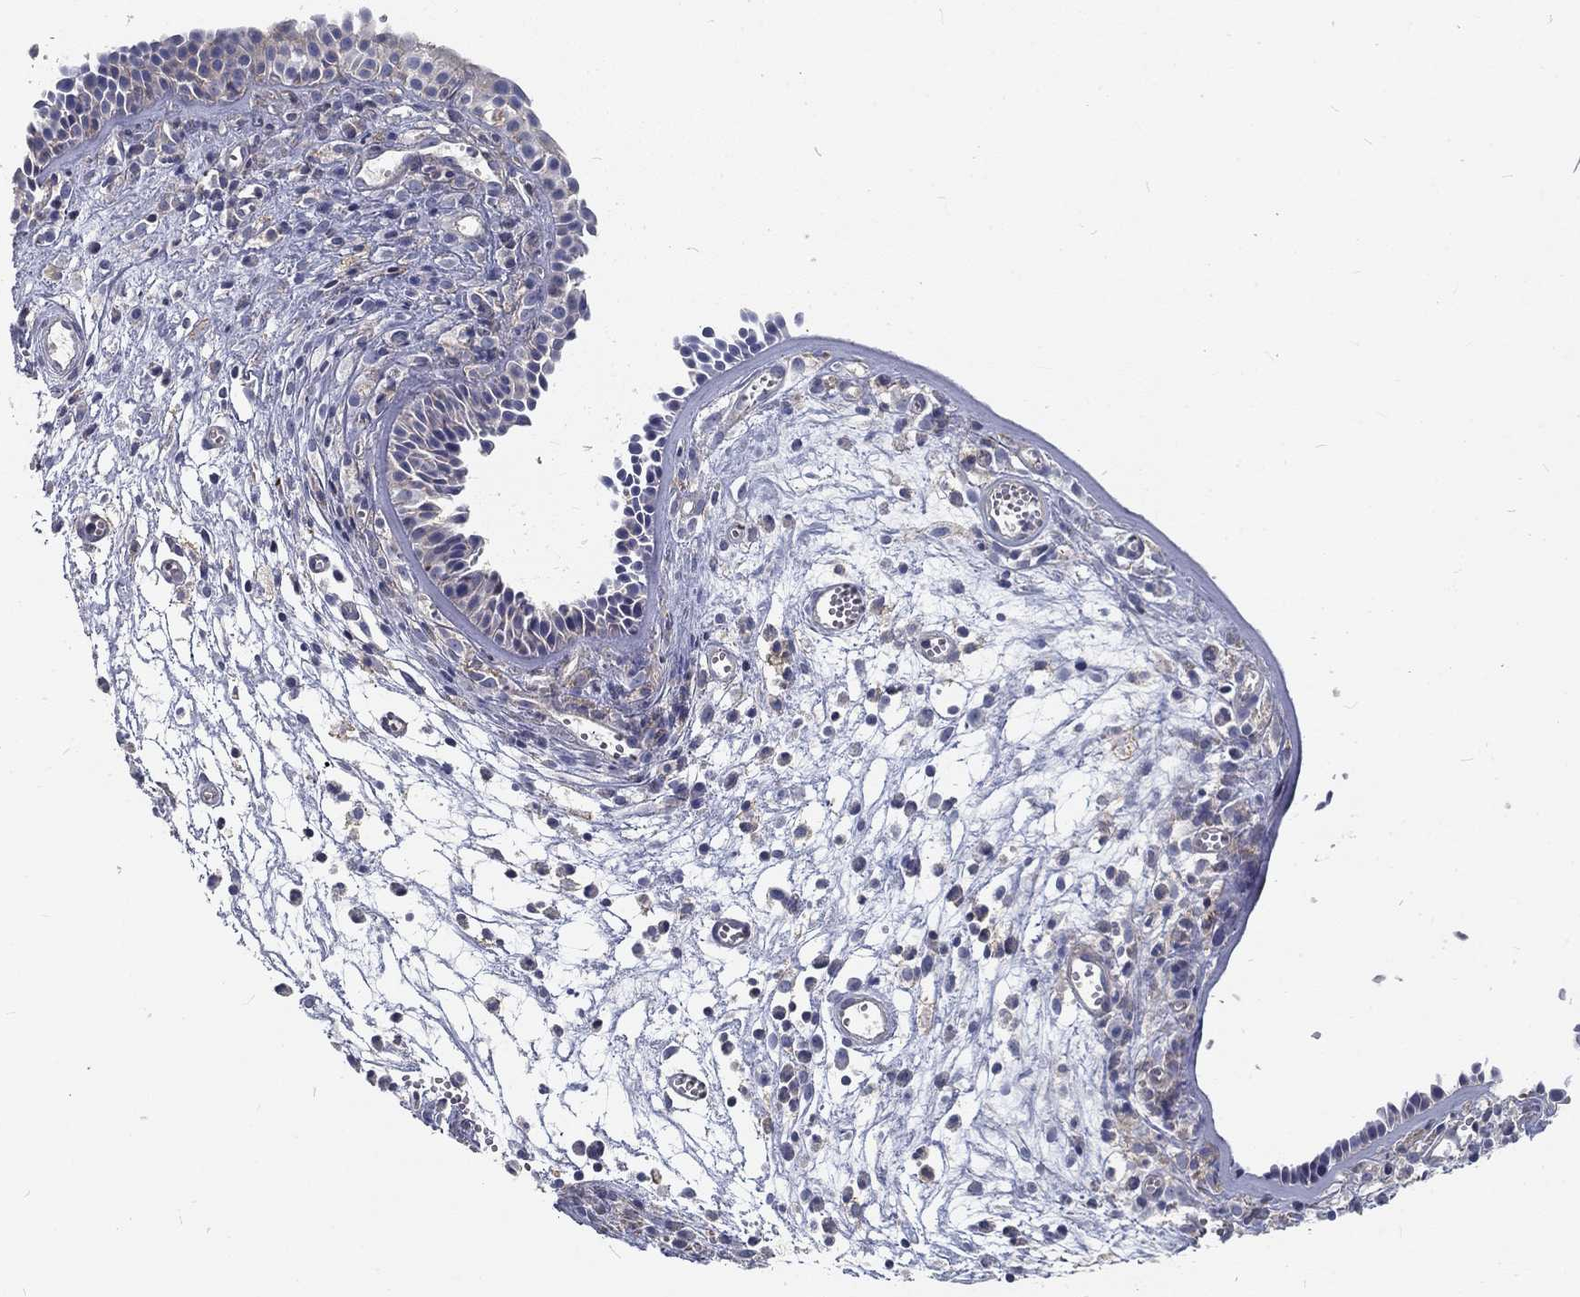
{"staining": {"intensity": "weak", "quantity": "25%-75%", "location": "cytoplasmic/membranous"}, "tissue": "nasopharynx", "cell_type": "Respiratory epithelial cells", "image_type": "normal", "snomed": [{"axis": "morphology", "description": "Normal tissue, NOS"}, {"axis": "topography", "description": "Nasopharynx"}], "caption": "Nasopharynx stained with a brown dye exhibits weak cytoplasmic/membranous positive positivity in about 25%-75% of respiratory epithelial cells.", "gene": "MTMR11", "patient": {"sex": "male", "age": 83}}